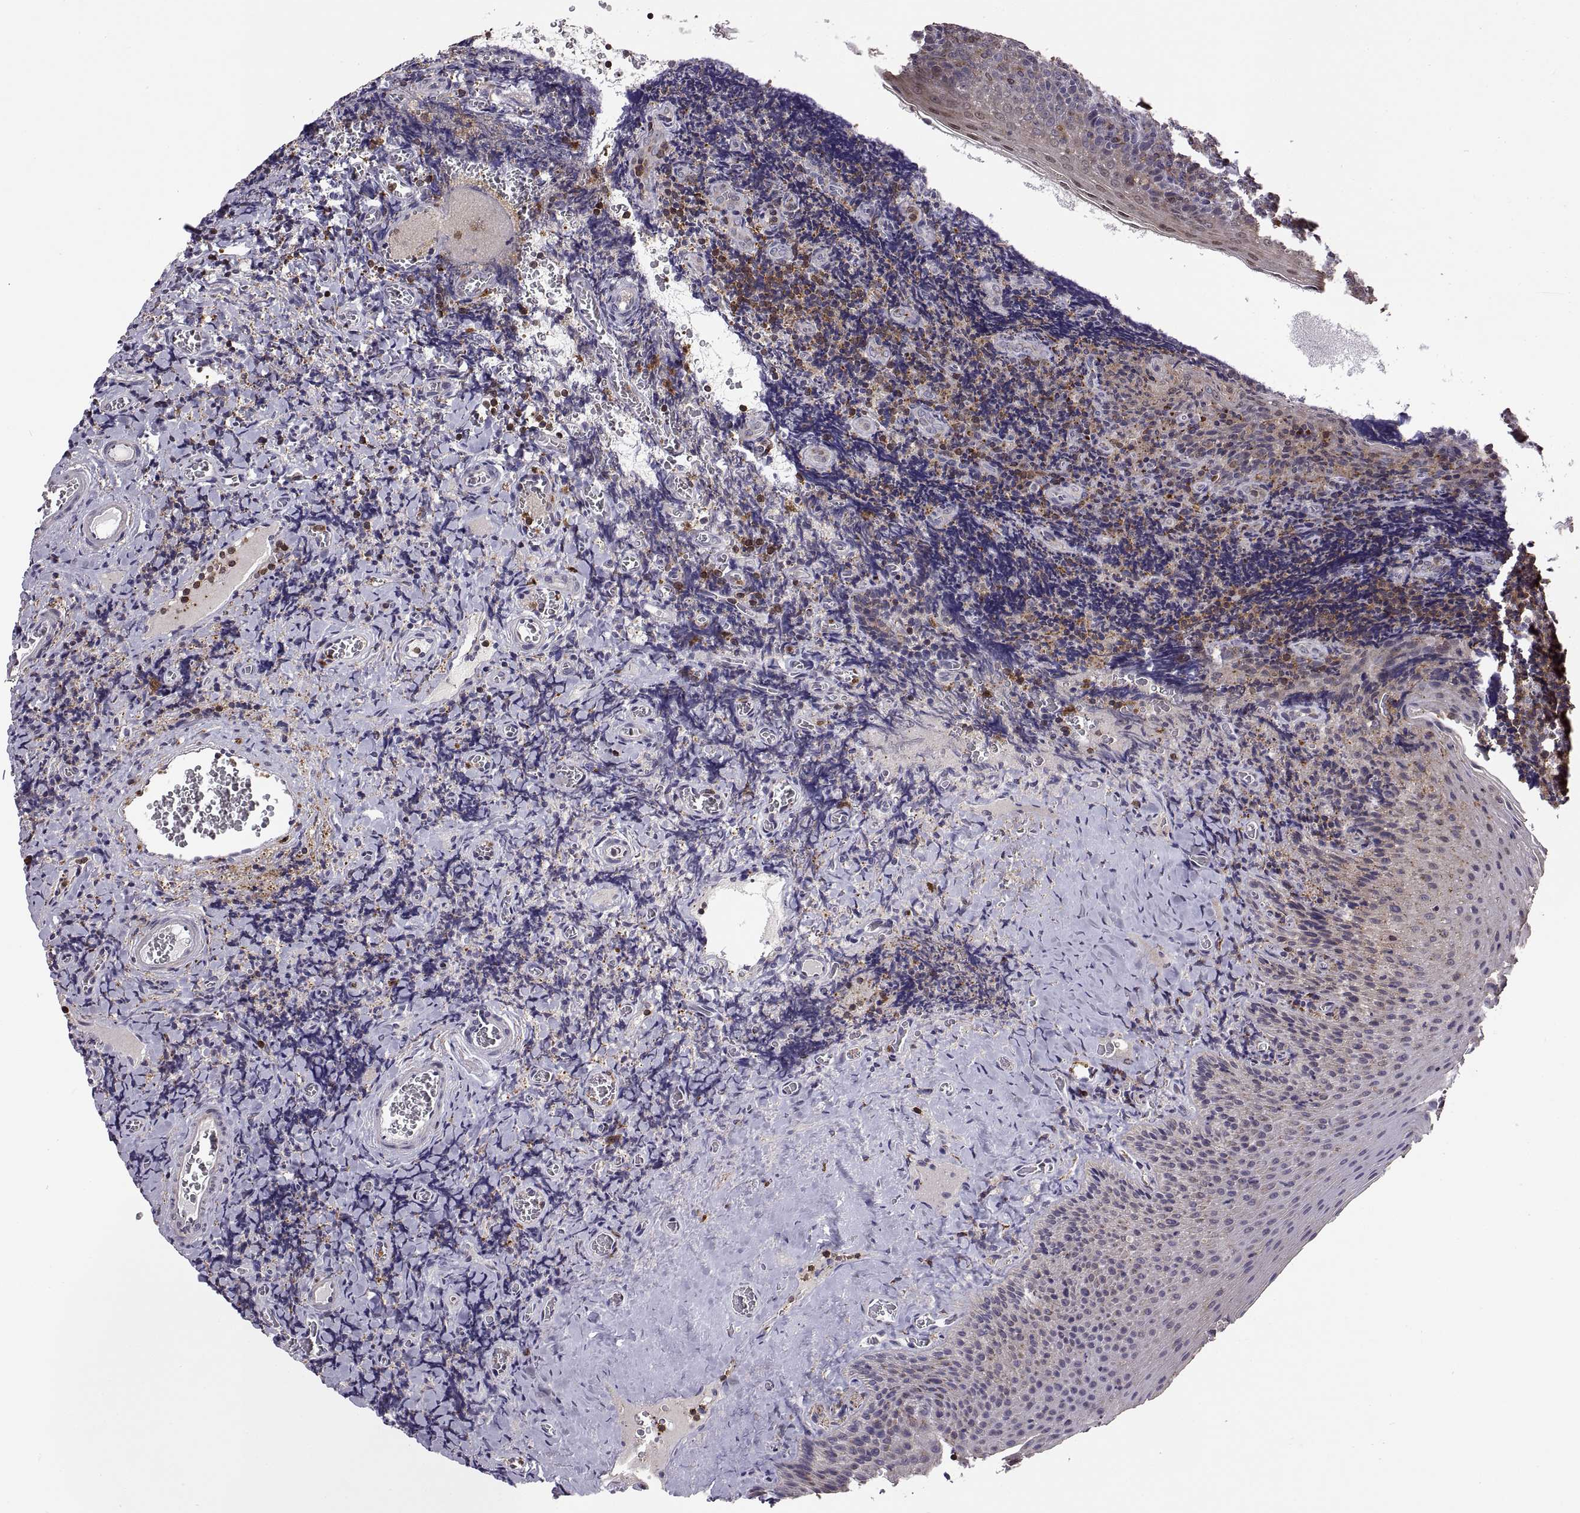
{"staining": {"intensity": "strong", "quantity": "<25%", "location": "cytoplasmic/membranous"}, "tissue": "tonsil", "cell_type": "Germinal center cells", "image_type": "normal", "snomed": [{"axis": "morphology", "description": "Normal tissue, NOS"}, {"axis": "morphology", "description": "Inflammation, NOS"}, {"axis": "topography", "description": "Tonsil"}], "caption": "This micrograph reveals benign tonsil stained with immunohistochemistry to label a protein in brown. The cytoplasmic/membranous of germinal center cells show strong positivity for the protein. Nuclei are counter-stained blue.", "gene": "ACAP1", "patient": {"sex": "female", "age": 31}}